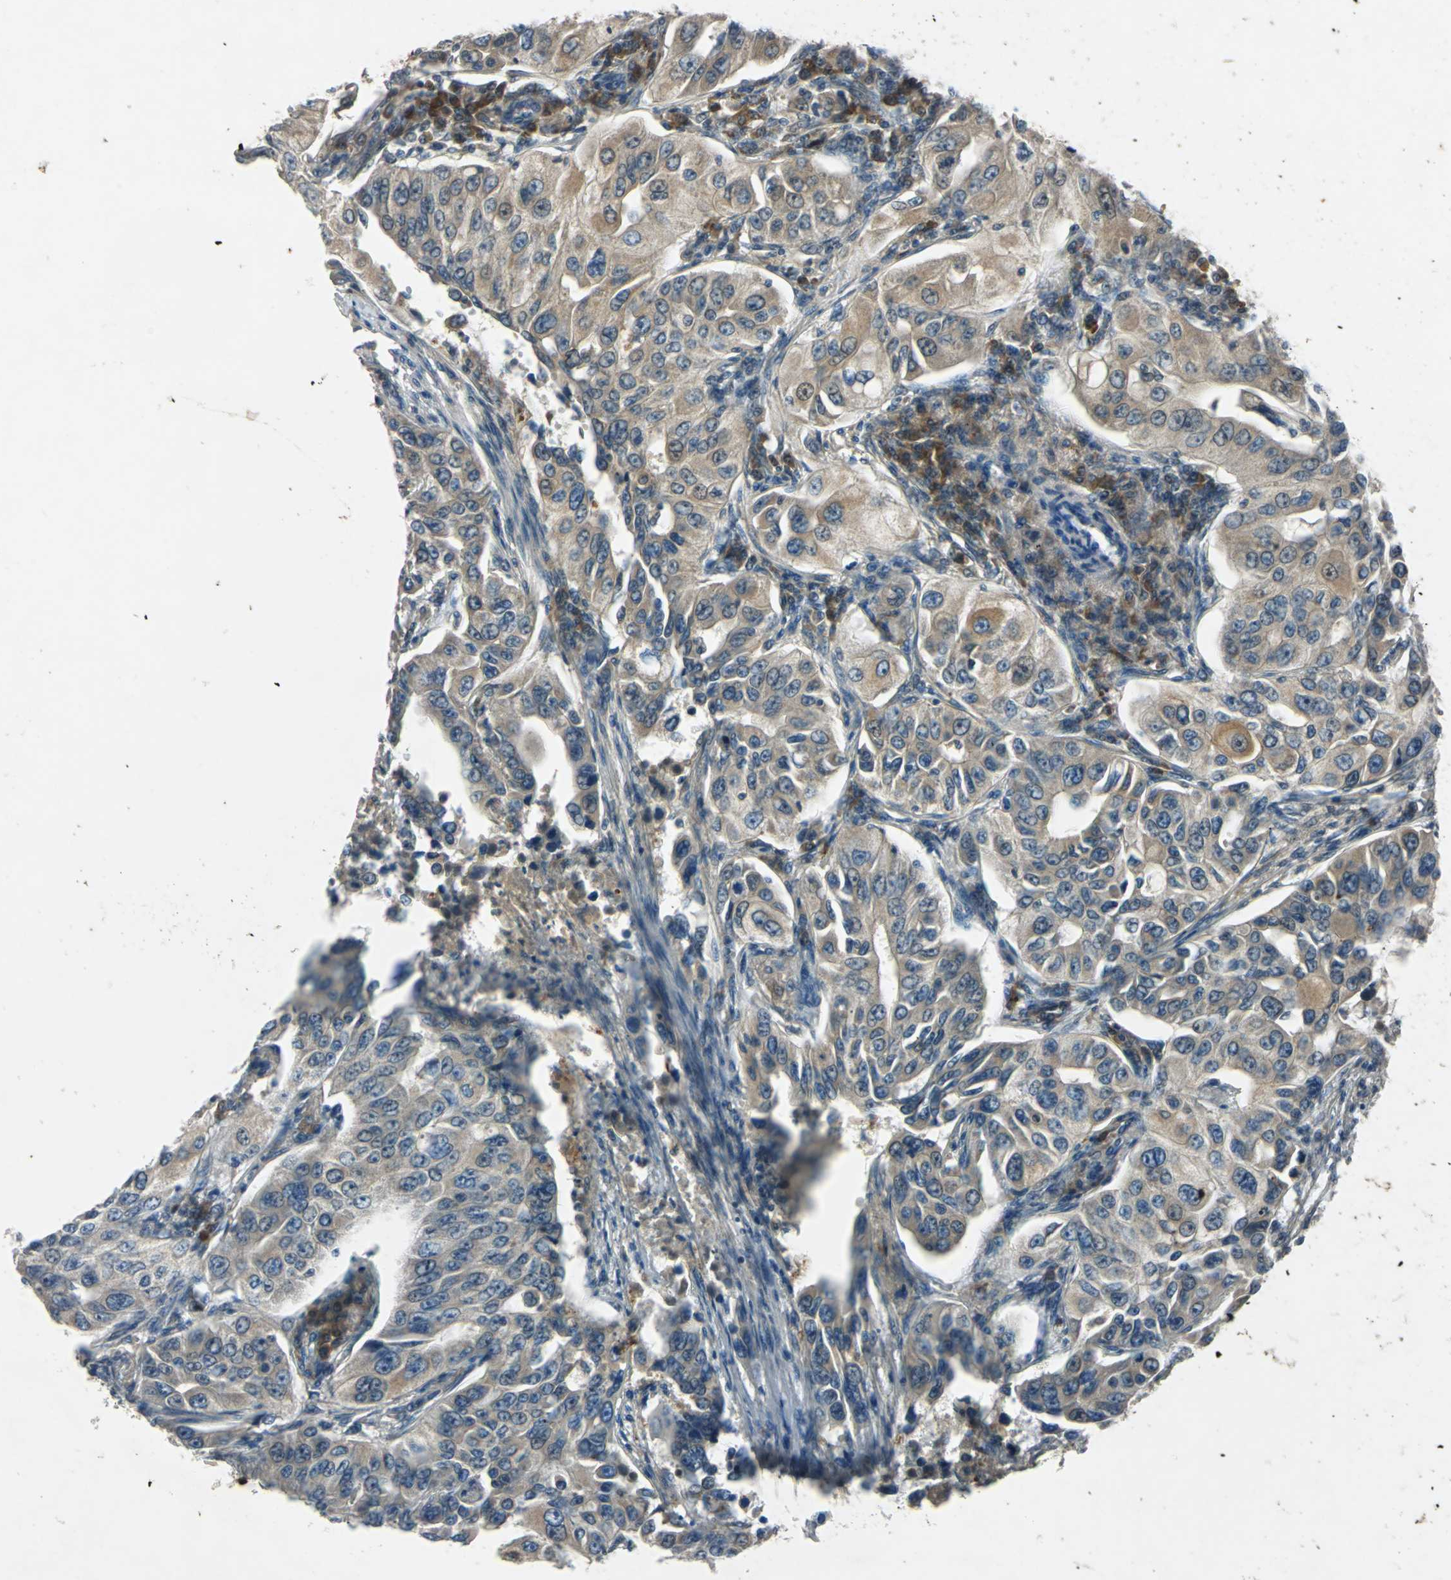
{"staining": {"intensity": "weak", "quantity": ">75%", "location": "cytoplasmic/membranous"}, "tissue": "lung cancer", "cell_type": "Tumor cells", "image_type": "cancer", "snomed": [{"axis": "morphology", "description": "Adenocarcinoma, NOS"}, {"axis": "topography", "description": "Lung"}], "caption": "Protein staining reveals weak cytoplasmic/membranous expression in about >75% of tumor cells in lung cancer (adenocarcinoma).", "gene": "SLC2A13", "patient": {"sex": "male", "age": 84}}